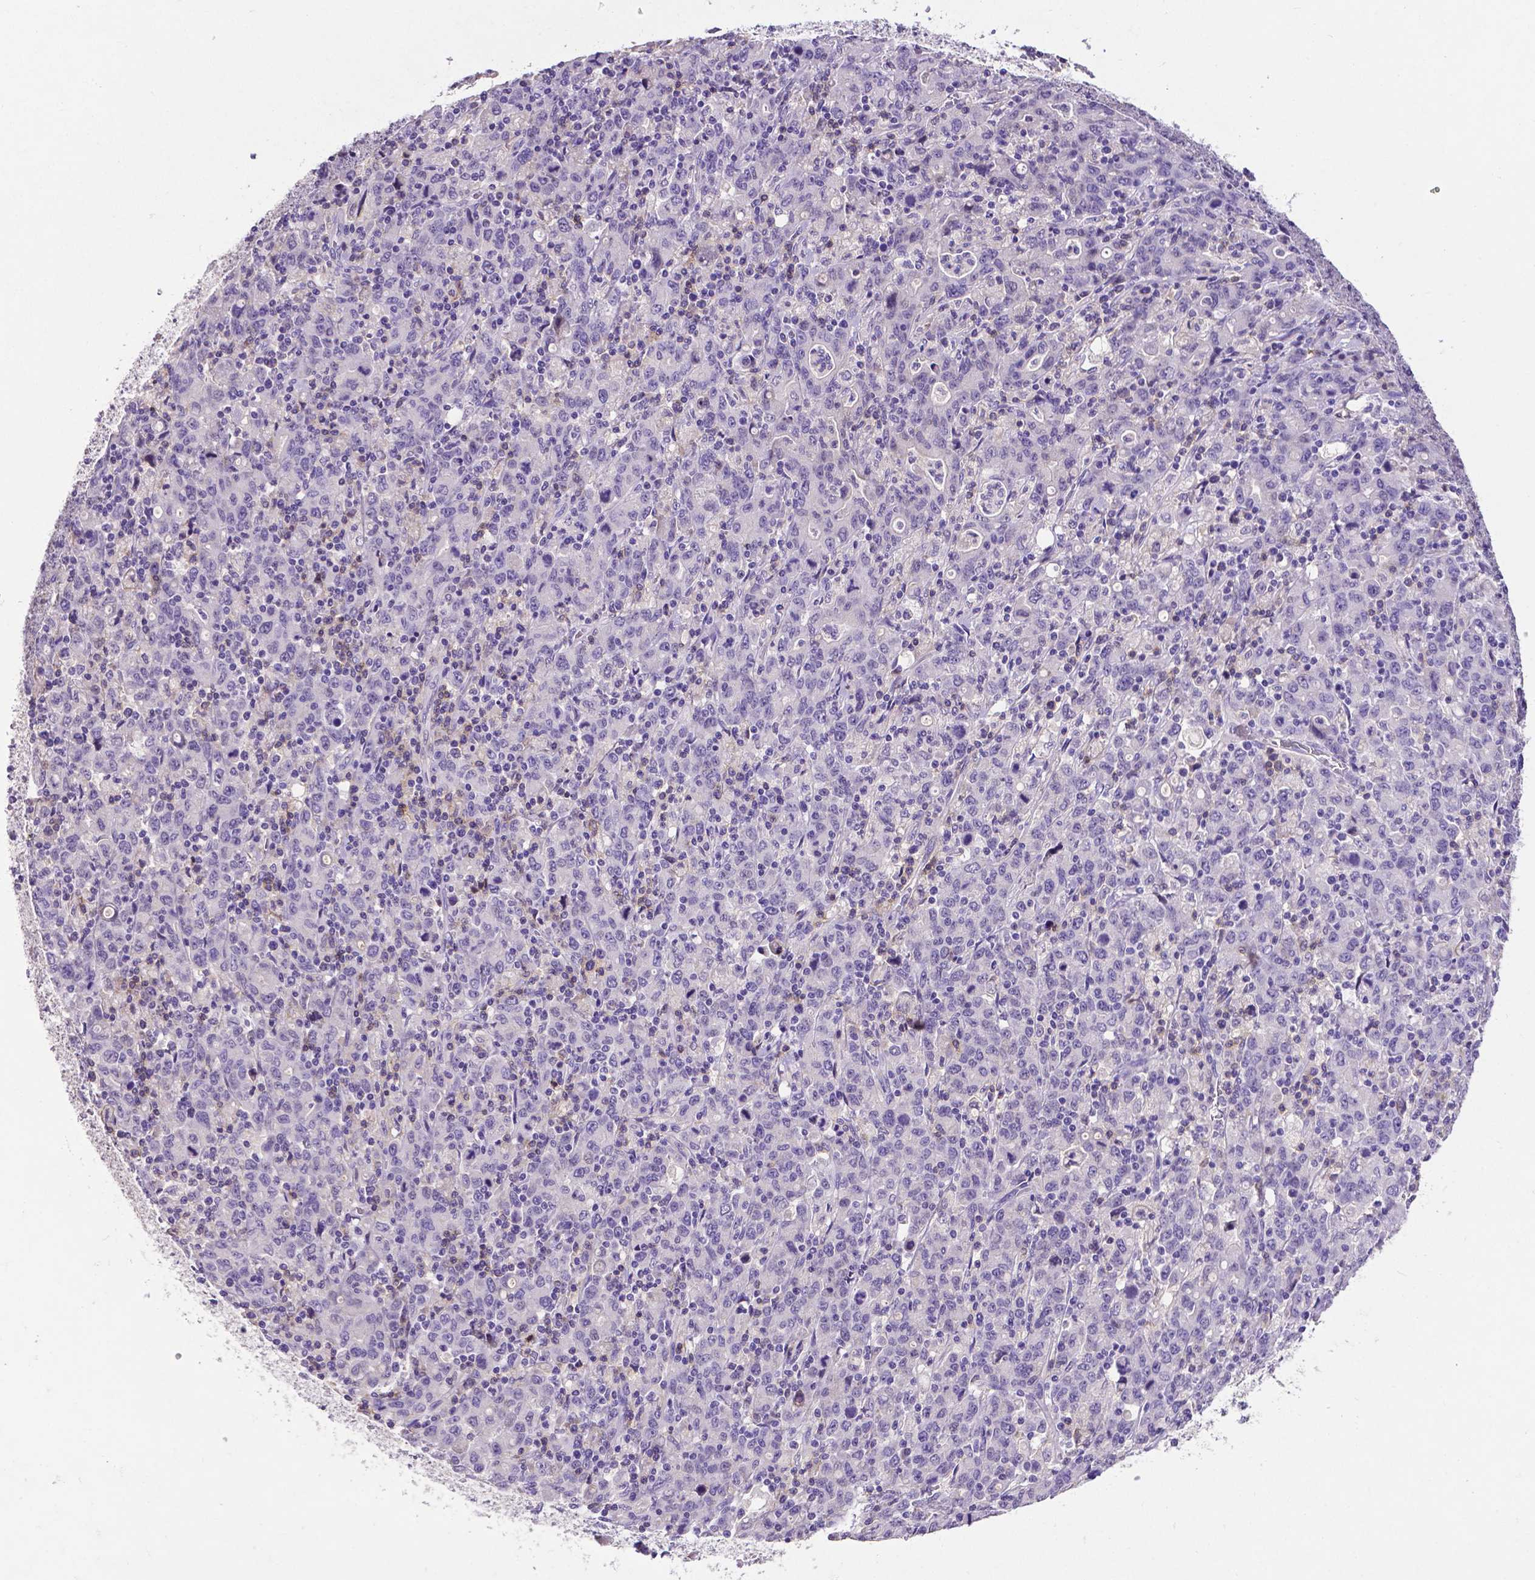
{"staining": {"intensity": "negative", "quantity": "none", "location": "none"}, "tissue": "stomach cancer", "cell_type": "Tumor cells", "image_type": "cancer", "snomed": [{"axis": "morphology", "description": "Adenocarcinoma, NOS"}, {"axis": "topography", "description": "Stomach, upper"}], "caption": "Tumor cells are negative for brown protein staining in stomach adenocarcinoma. Brightfield microscopy of immunohistochemistry (IHC) stained with DAB (brown) and hematoxylin (blue), captured at high magnification.", "gene": "CD4", "patient": {"sex": "male", "age": 69}}